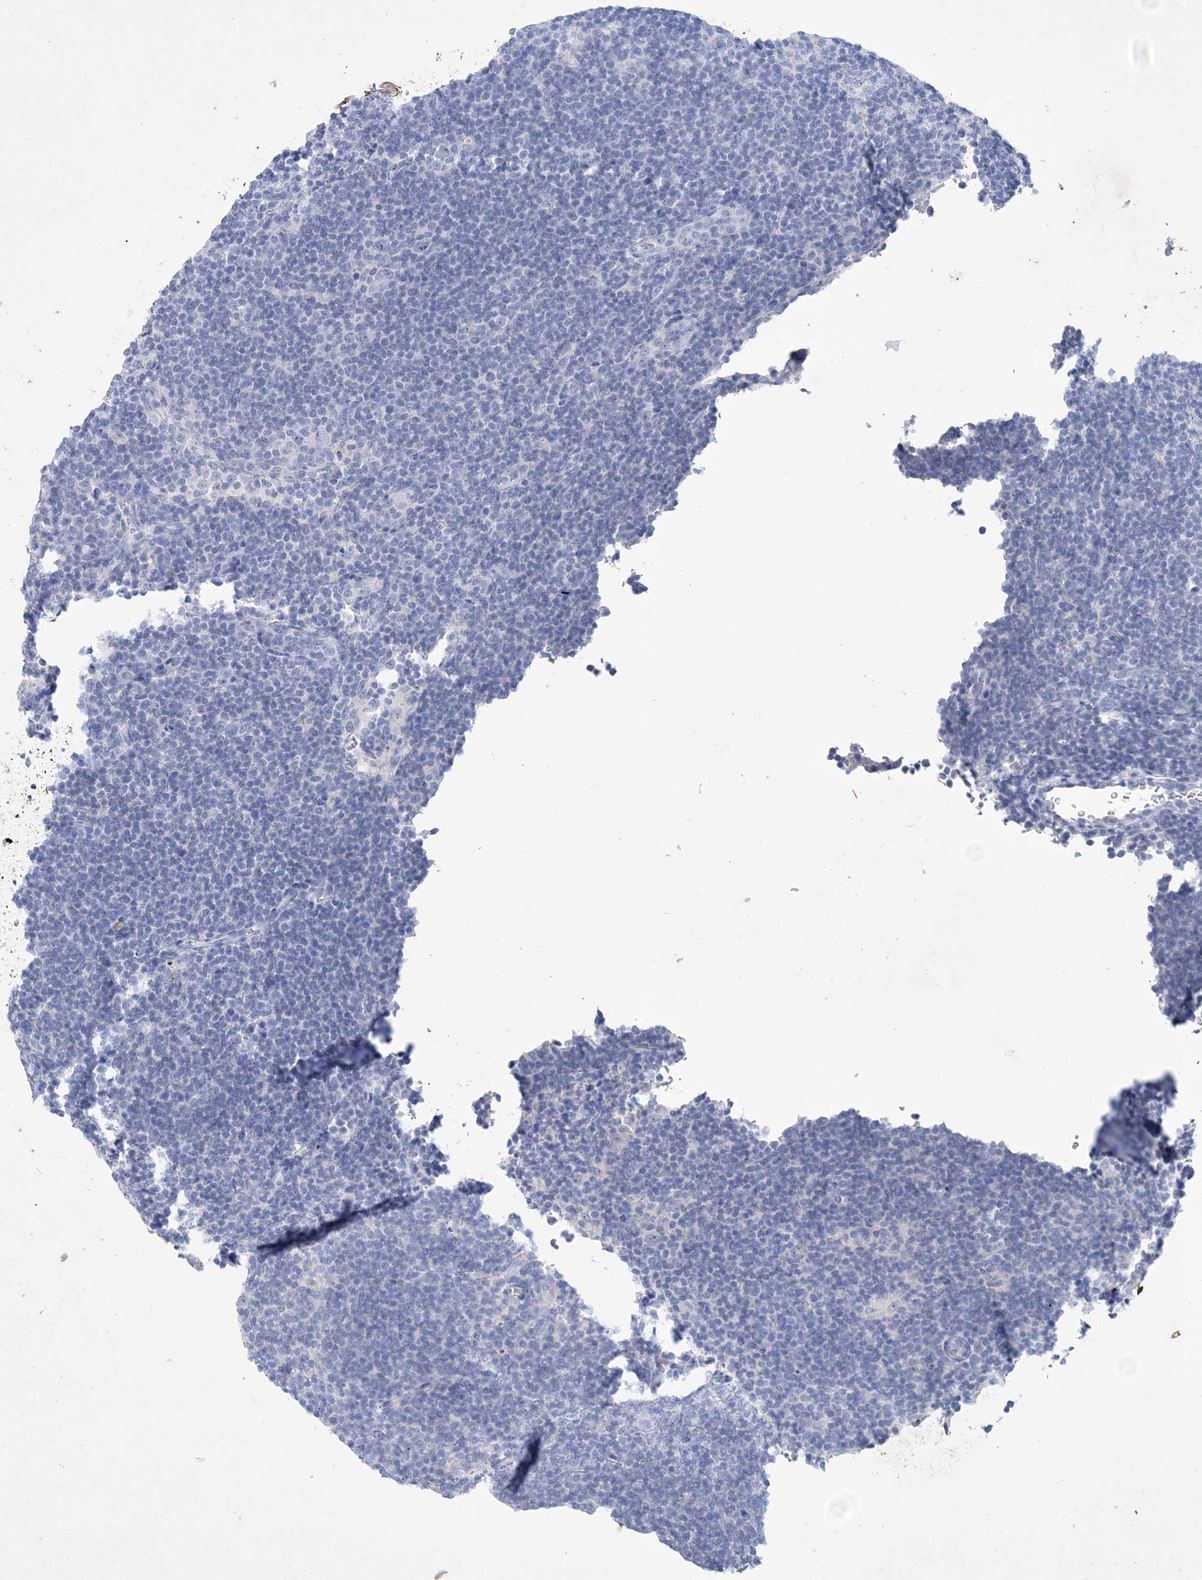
{"staining": {"intensity": "negative", "quantity": "none", "location": "none"}, "tissue": "lymphoma", "cell_type": "Tumor cells", "image_type": "cancer", "snomed": [{"axis": "morphology", "description": "Hodgkin's disease, NOS"}, {"axis": "topography", "description": "Lymph node"}], "caption": "An image of human Hodgkin's disease is negative for staining in tumor cells.", "gene": "COPS8", "patient": {"sex": "female", "age": 57}}